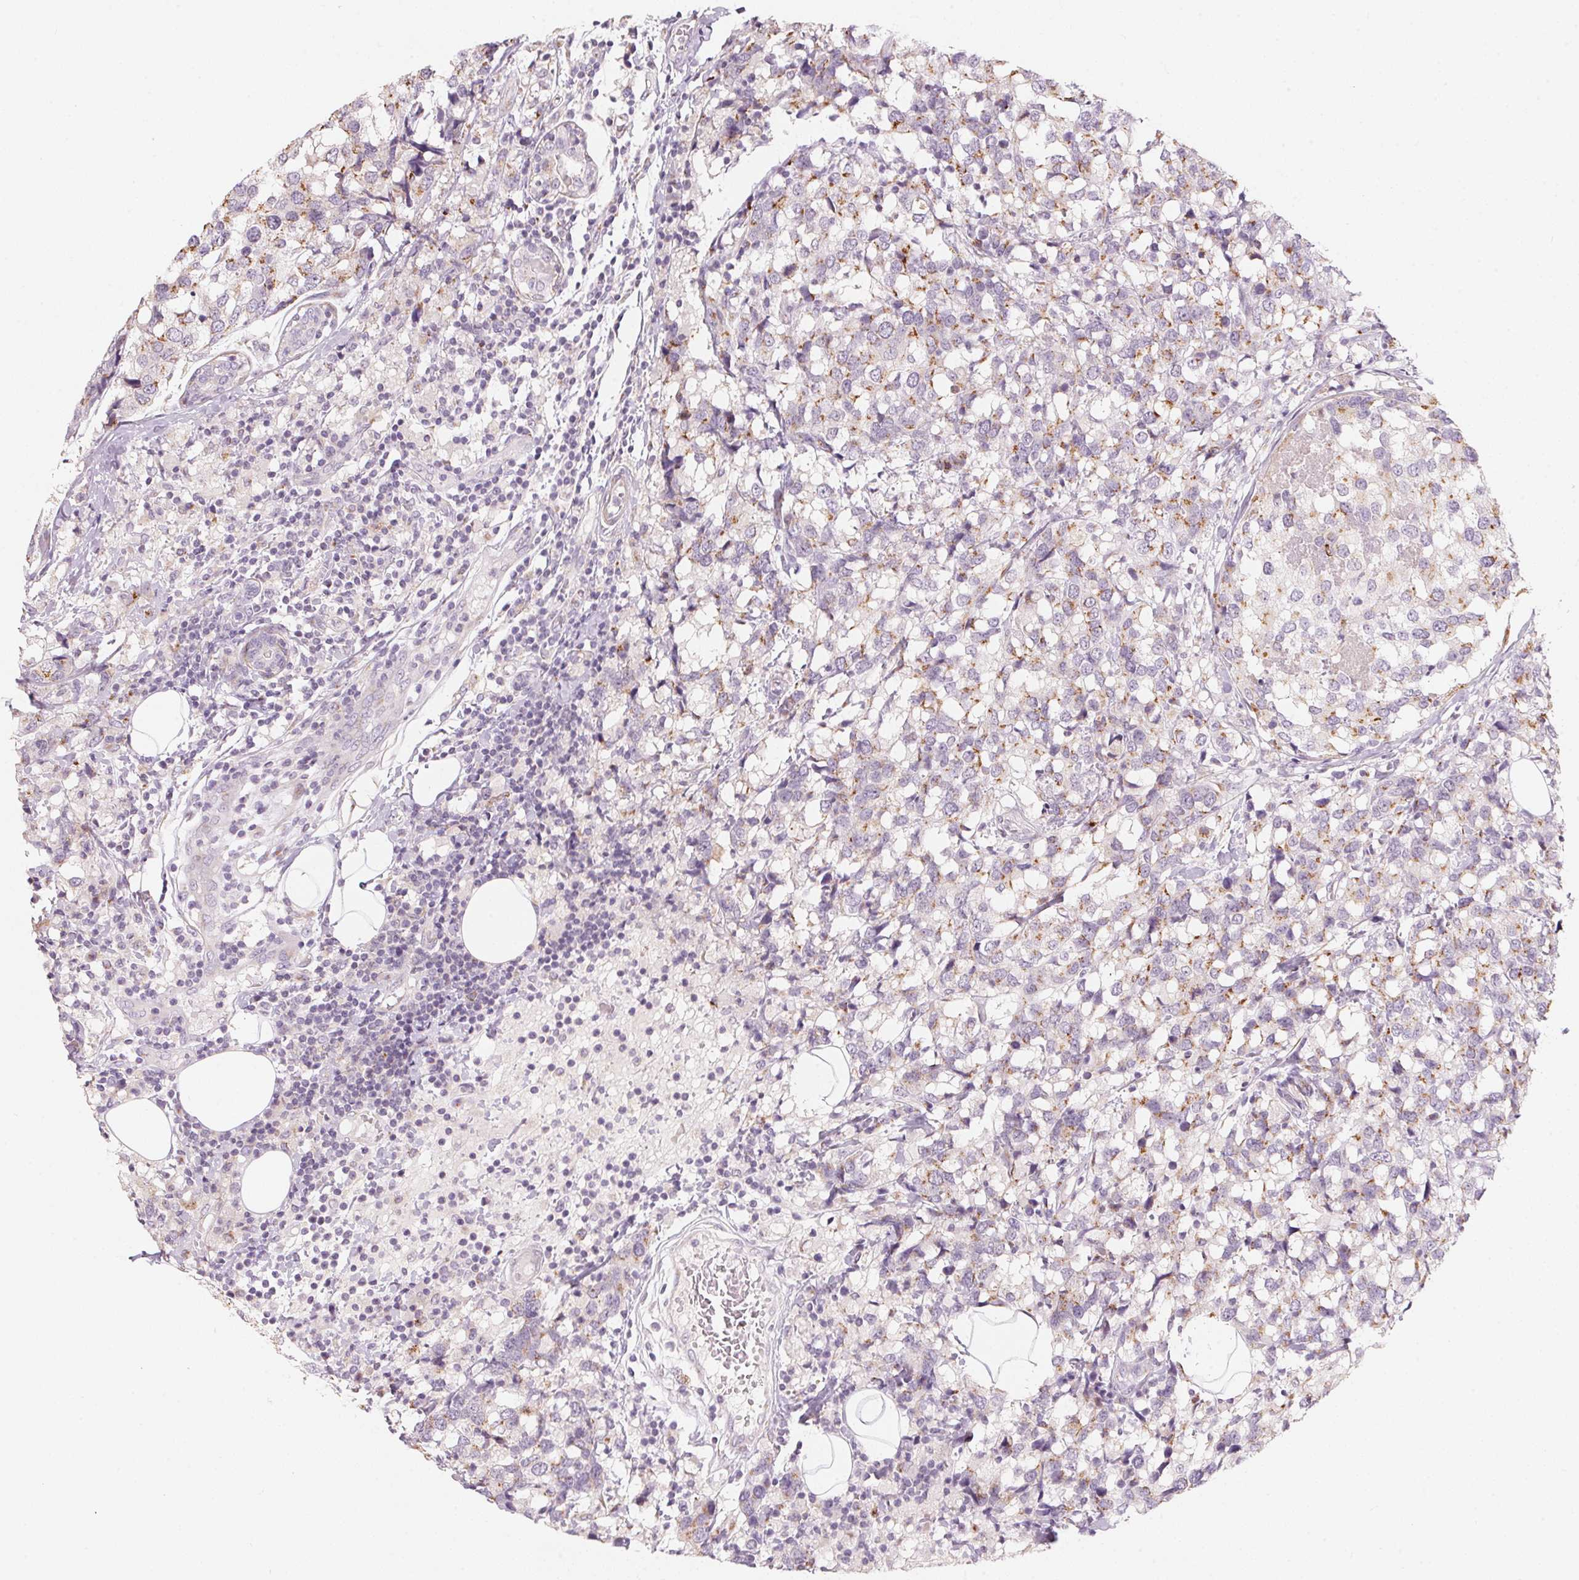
{"staining": {"intensity": "moderate", "quantity": "<25%", "location": "cytoplasmic/membranous"}, "tissue": "breast cancer", "cell_type": "Tumor cells", "image_type": "cancer", "snomed": [{"axis": "morphology", "description": "Lobular carcinoma"}, {"axis": "topography", "description": "Breast"}], "caption": "A brown stain highlights moderate cytoplasmic/membranous expression of a protein in lobular carcinoma (breast) tumor cells.", "gene": "DRAM2", "patient": {"sex": "female", "age": 59}}